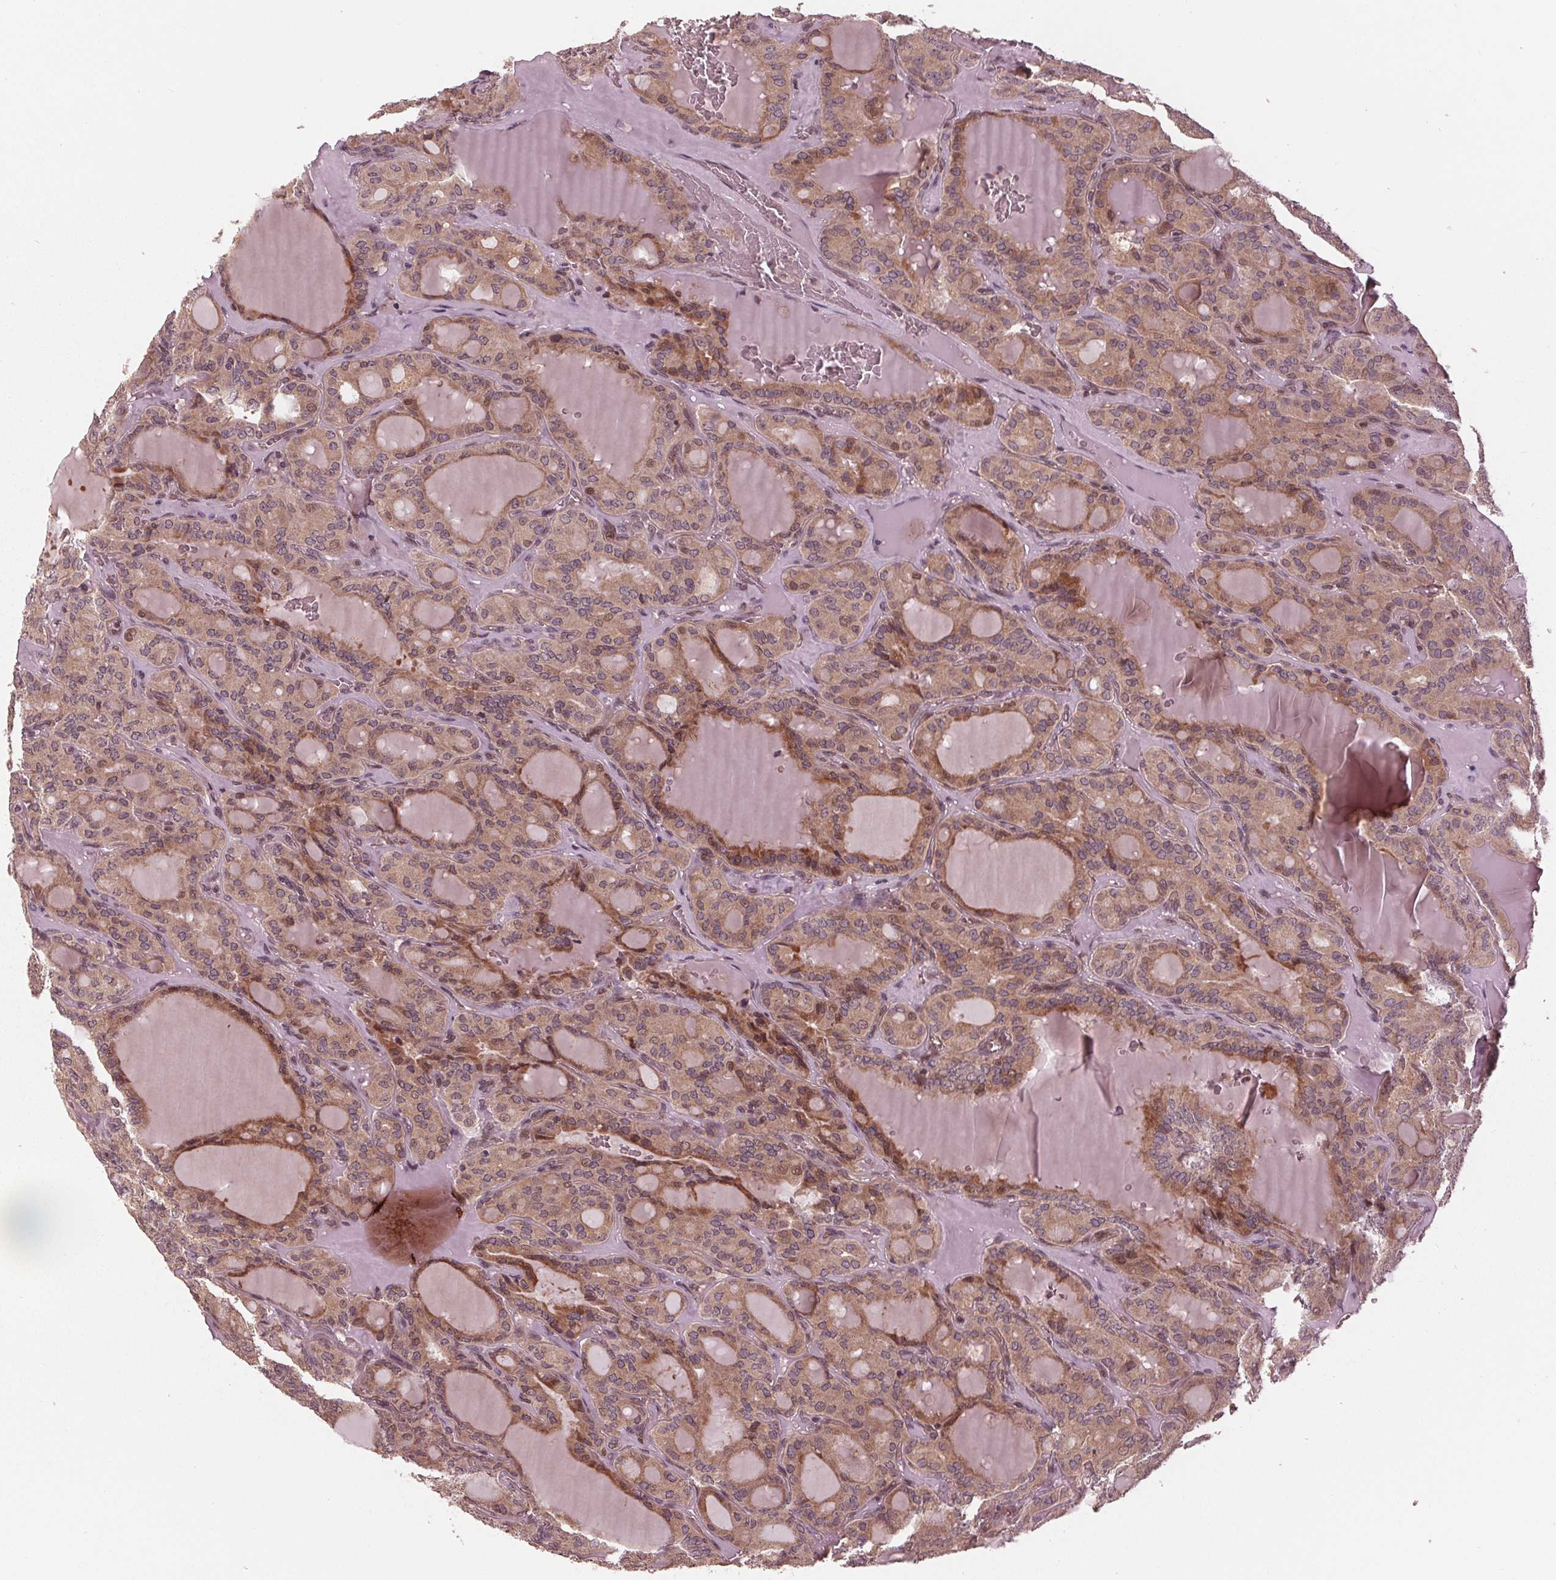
{"staining": {"intensity": "weak", "quantity": ">75%", "location": "cytoplasmic/membranous,nuclear"}, "tissue": "thyroid cancer", "cell_type": "Tumor cells", "image_type": "cancer", "snomed": [{"axis": "morphology", "description": "Papillary adenocarcinoma, NOS"}, {"axis": "topography", "description": "Thyroid gland"}], "caption": "A low amount of weak cytoplasmic/membranous and nuclear expression is seen in about >75% of tumor cells in thyroid cancer tissue.", "gene": "ZNF471", "patient": {"sex": "male", "age": 87}}